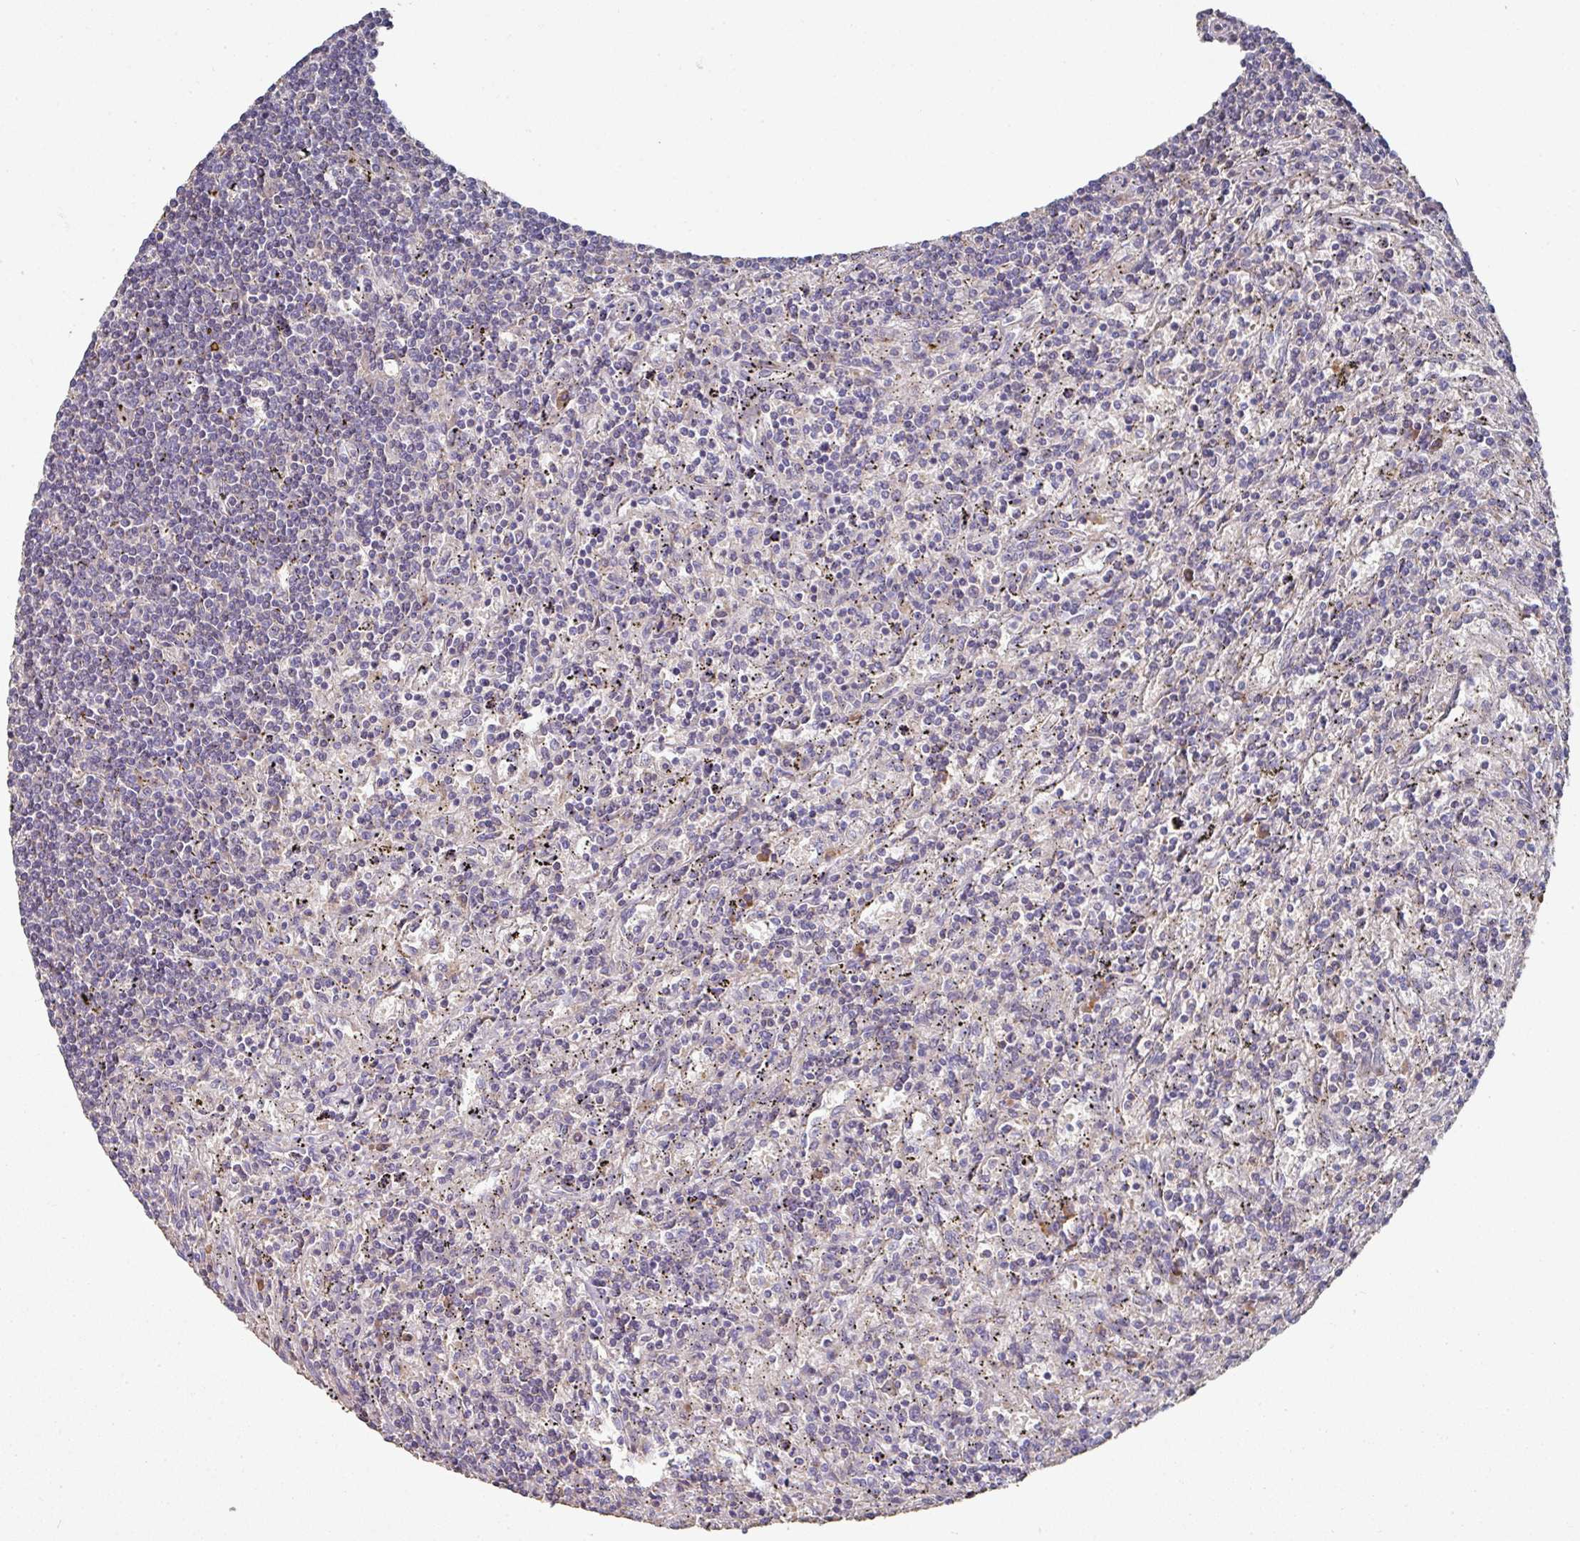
{"staining": {"intensity": "negative", "quantity": "none", "location": "none"}, "tissue": "lymphoma", "cell_type": "Tumor cells", "image_type": "cancer", "snomed": [{"axis": "morphology", "description": "Malignant lymphoma, non-Hodgkin's type, Low grade"}, {"axis": "topography", "description": "Spleen"}], "caption": "Tumor cells show no significant expression in low-grade malignant lymphoma, non-Hodgkin's type.", "gene": "PYROXD2", "patient": {"sex": "male", "age": 76}}